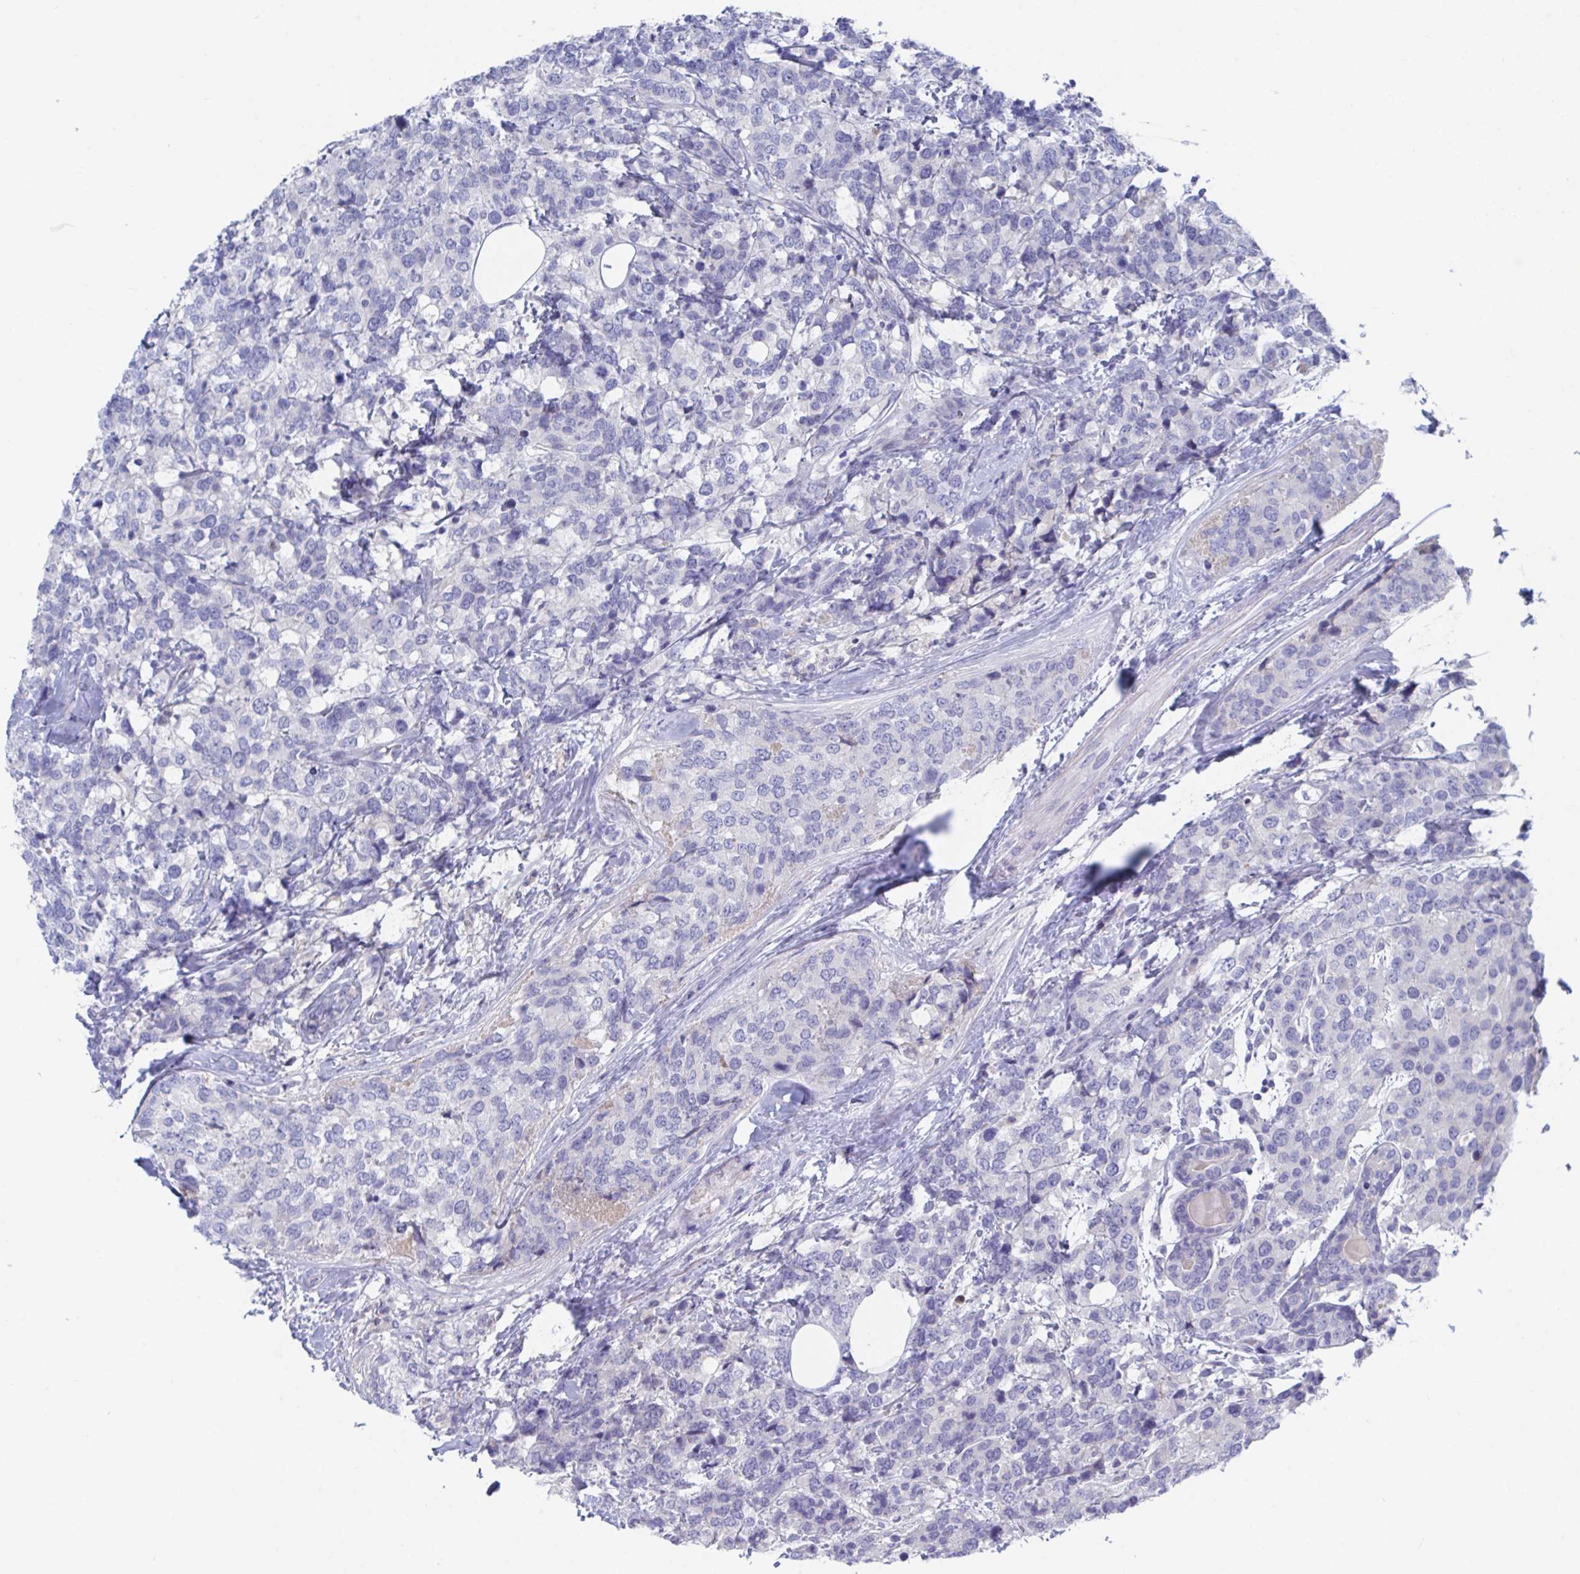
{"staining": {"intensity": "negative", "quantity": "none", "location": "none"}, "tissue": "breast cancer", "cell_type": "Tumor cells", "image_type": "cancer", "snomed": [{"axis": "morphology", "description": "Lobular carcinoma"}, {"axis": "topography", "description": "Breast"}], "caption": "DAB immunohistochemical staining of human lobular carcinoma (breast) displays no significant expression in tumor cells.", "gene": "TNFAIP6", "patient": {"sex": "female", "age": 59}}